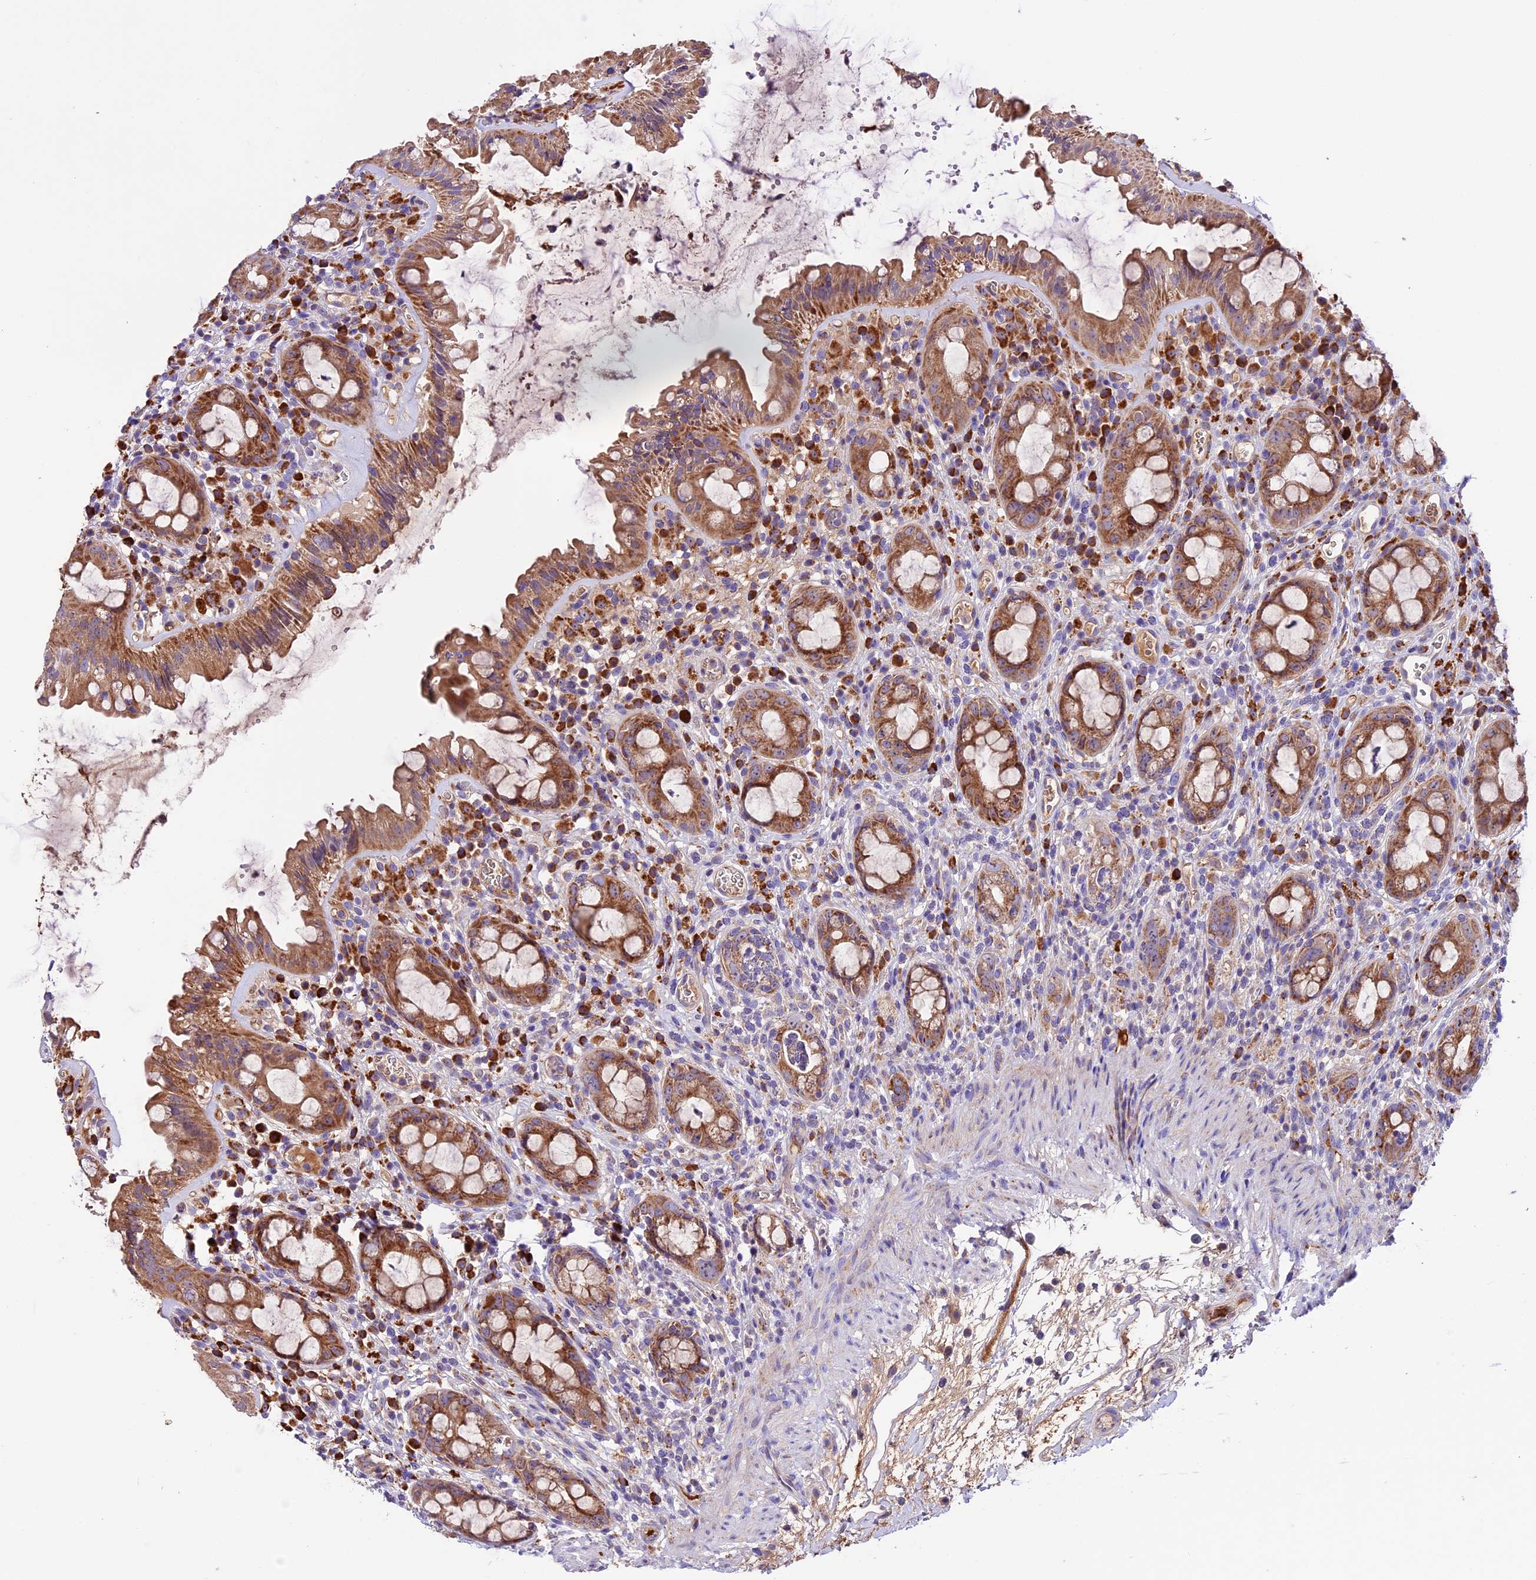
{"staining": {"intensity": "moderate", "quantity": ">75%", "location": "cytoplasmic/membranous"}, "tissue": "rectum", "cell_type": "Glandular cells", "image_type": "normal", "snomed": [{"axis": "morphology", "description": "Normal tissue, NOS"}, {"axis": "topography", "description": "Rectum"}], "caption": "IHC (DAB (3,3'-diaminobenzidine)) staining of unremarkable human rectum reveals moderate cytoplasmic/membranous protein expression in about >75% of glandular cells. The staining is performed using DAB (3,3'-diaminobenzidine) brown chromogen to label protein expression. The nuclei are counter-stained blue using hematoxylin.", "gene": "METTL22", "patient": {"sex": "female", "age": 57}}